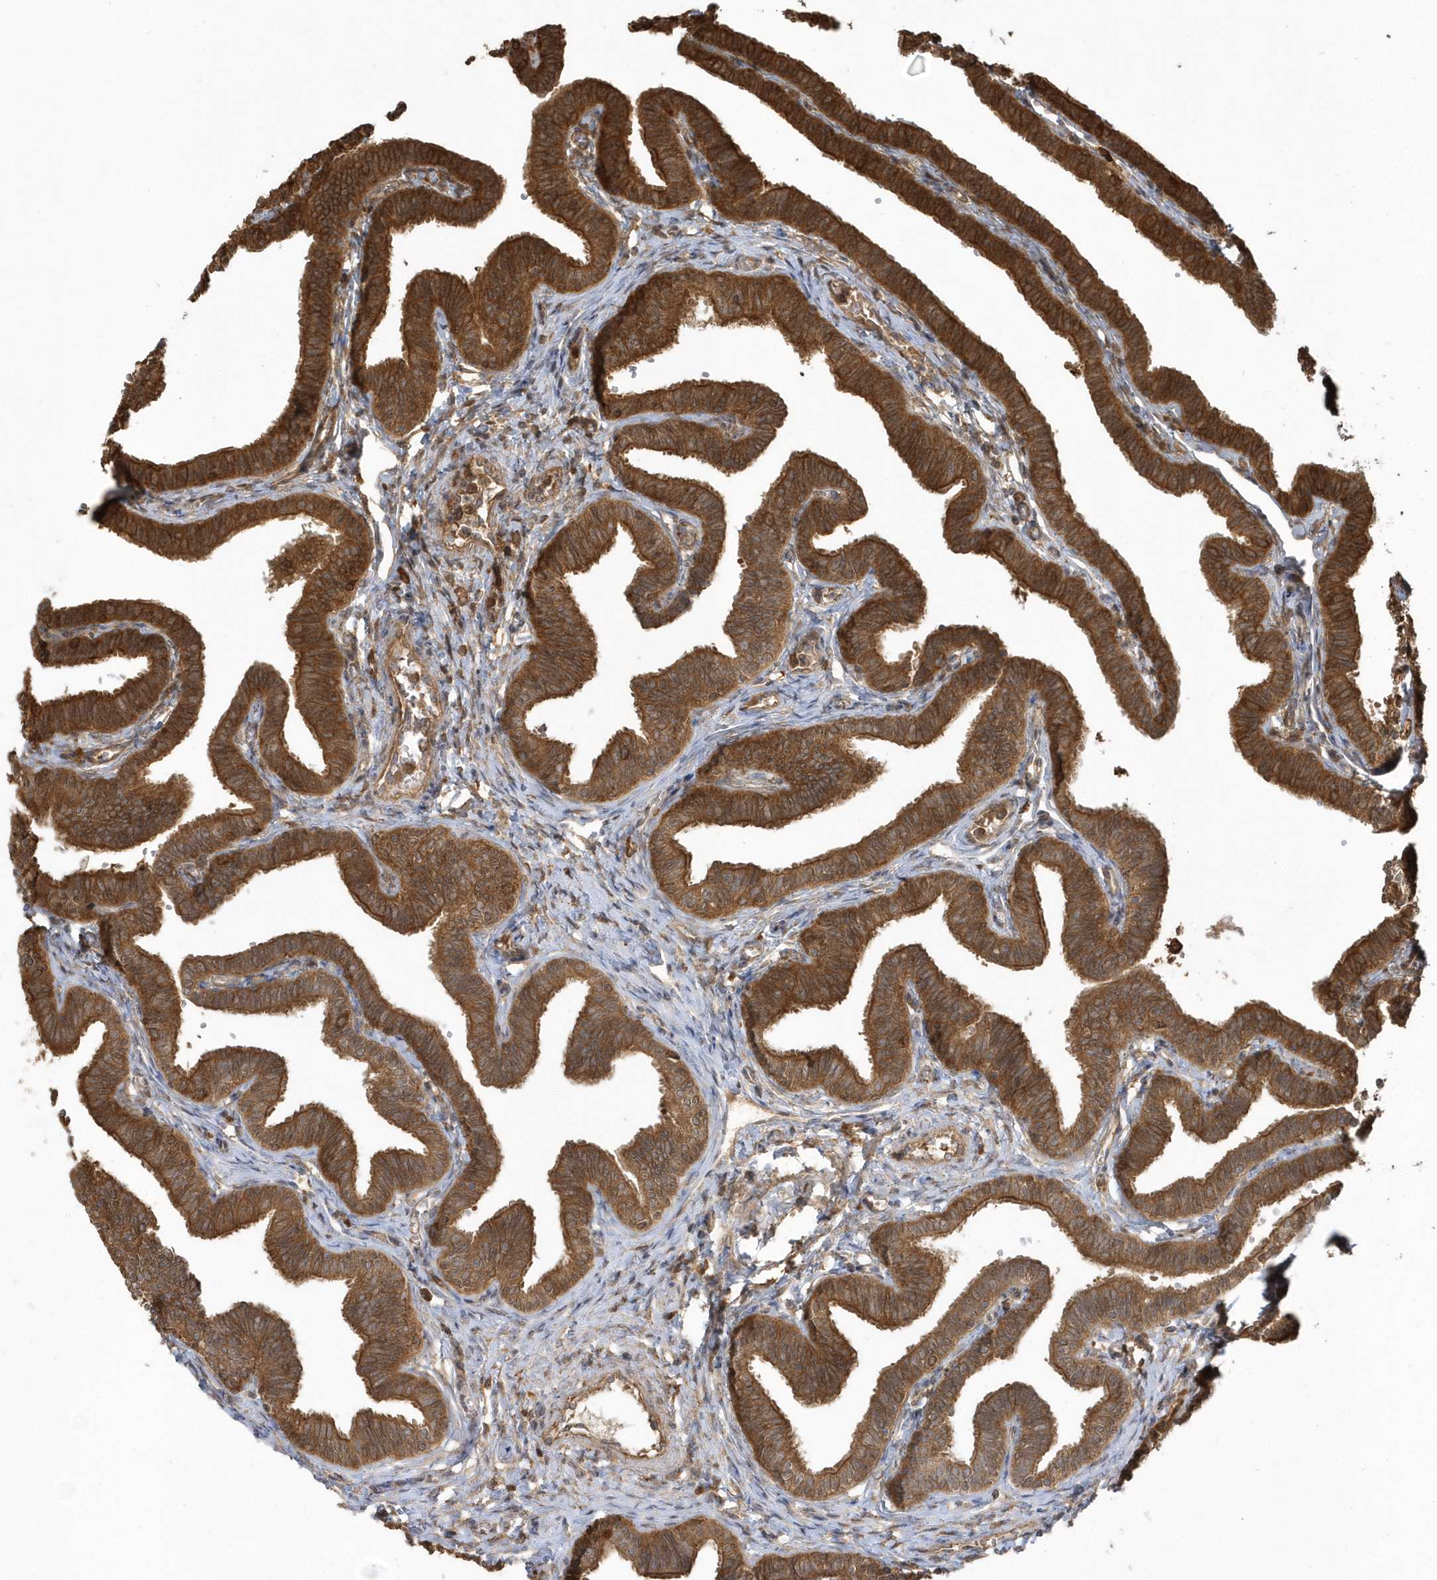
{"staining": {"intensity": "strong", "quantity": ">75%", "location": "cytoplasmic/membranous"}, "tissue": "fallopian tube", "cell_type": "Glandular cells", "image_type": "normal", "snomed": [{"axis": "morphology", "description": "Normal tissue, NOS"}, {"axis": "topography", "description": "Fallopian tube"}, {"axis": "topography", "description": "Ovary"}], "caption": "High-magnification brightfield microscopy of normal fallopian tube stained with DAB (3,3'-diaminobenzidine) (brown) and counterstained with hematoxylin (blue). glandular cells exhibit strong cytoplasmic/membranous staining is appreciated in approximately>75% of cells. The protein is shown in brown color, while the nuclei are stained blue.", "gene": "HNMT", "patient": {"sex": "female", "age": 23}}